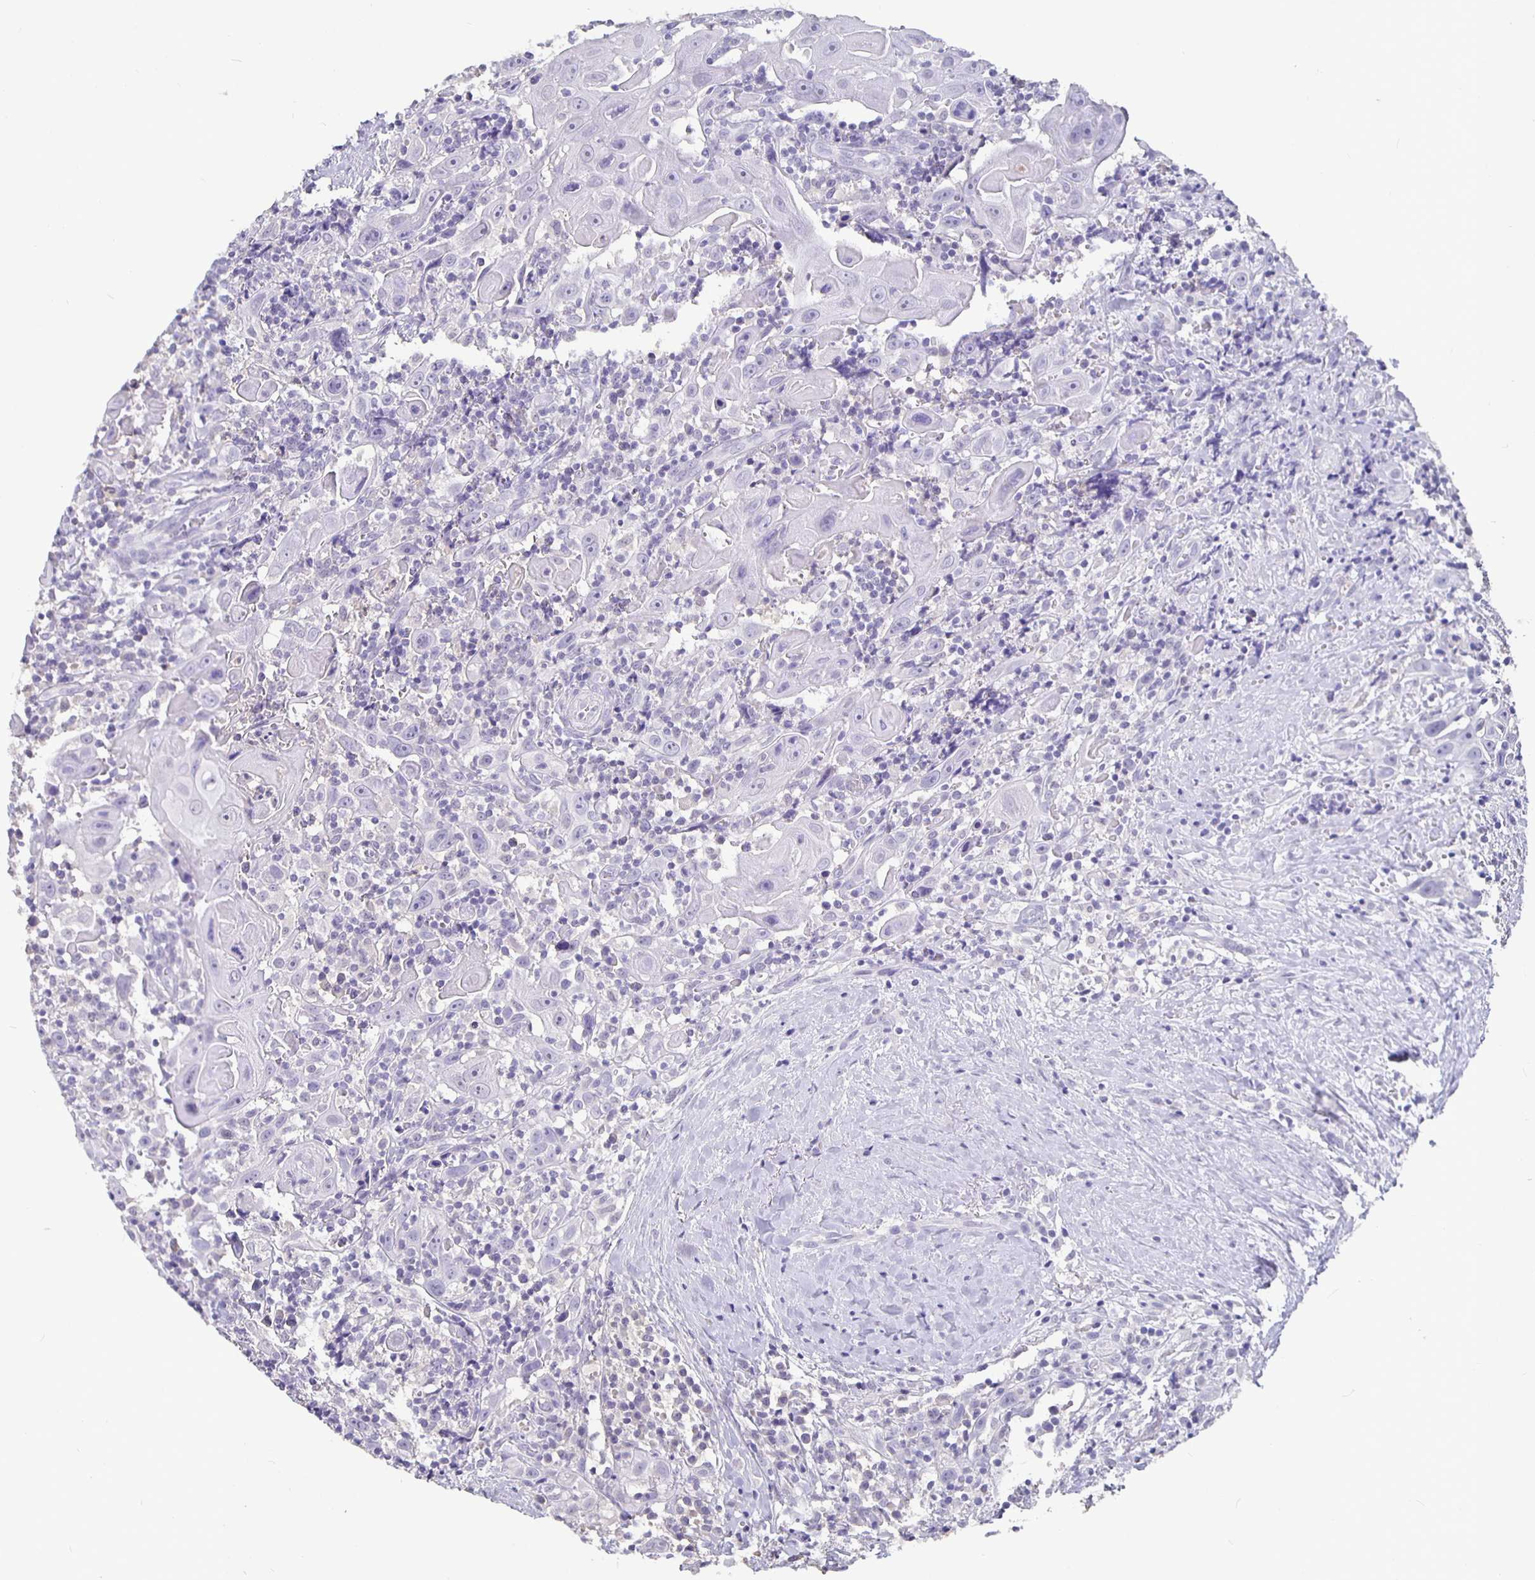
{"staining": {"intensity": "negative", "quantity": "none", "location": "none"}, "tissue": "head and neck cancer", "cell_type": "Tumor cells", "image_type": "cancer", "snomed": [{"axis": "morphology", "description": "Squamous cell carcinoma, NOS"}, {"axis": "topography", "description": "Head-Neck"}], "caption": "DAB (3,3'-diaminobenzidine) immunohistochemical staining of head and neck cancer (squamous cell carcinoma) shows no significant positivity in tumor cells.", "gene": "GPX4", "patient": {"sex": "female", "age": 95}}